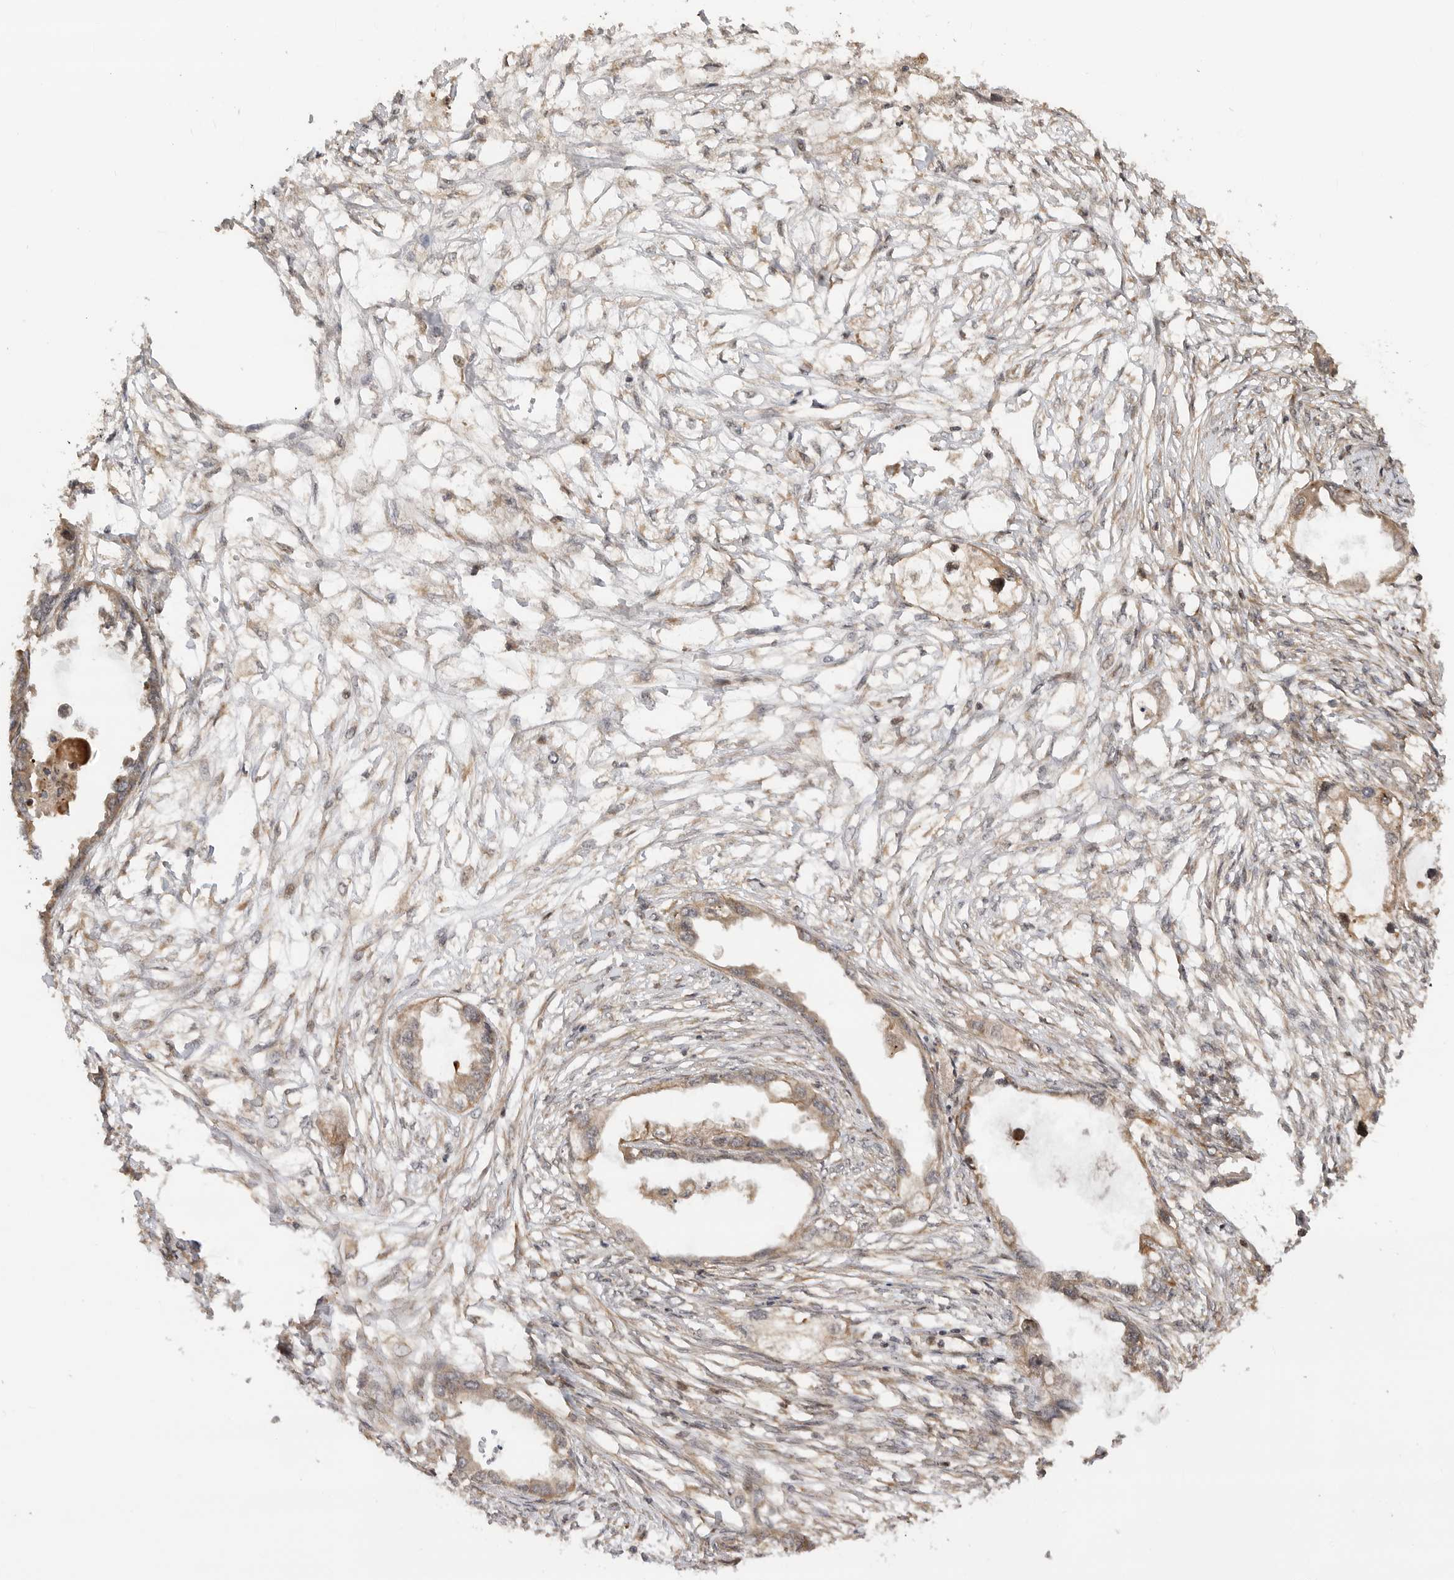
{"staining": {"intensity": "weak", "quantity": ">75%", "location": "cytoplasmic/membranous"}, "tissue": "endometrial cancer", "cell_type": "Tumor cells", "image_type": "cancer", "snomed": [{"axis": "morphology", "description": "Adenocarcinoma, NOS"}, {"axis": "morphology", "description": "Adenocarcinoma, metastatic, NOS"}, {"axis": "topography", "description": "Adipose tissue"}, {"axis": "topography", "description": "Endometrium"}], "caption": "Weak cytoplasmic/membranous protein staining is present in approximately >75% of tumor cells in endometrial metastatic adenocarcinoma.", "gene": "ADPRS", "patient": {"sex": "female", "age": 67}}